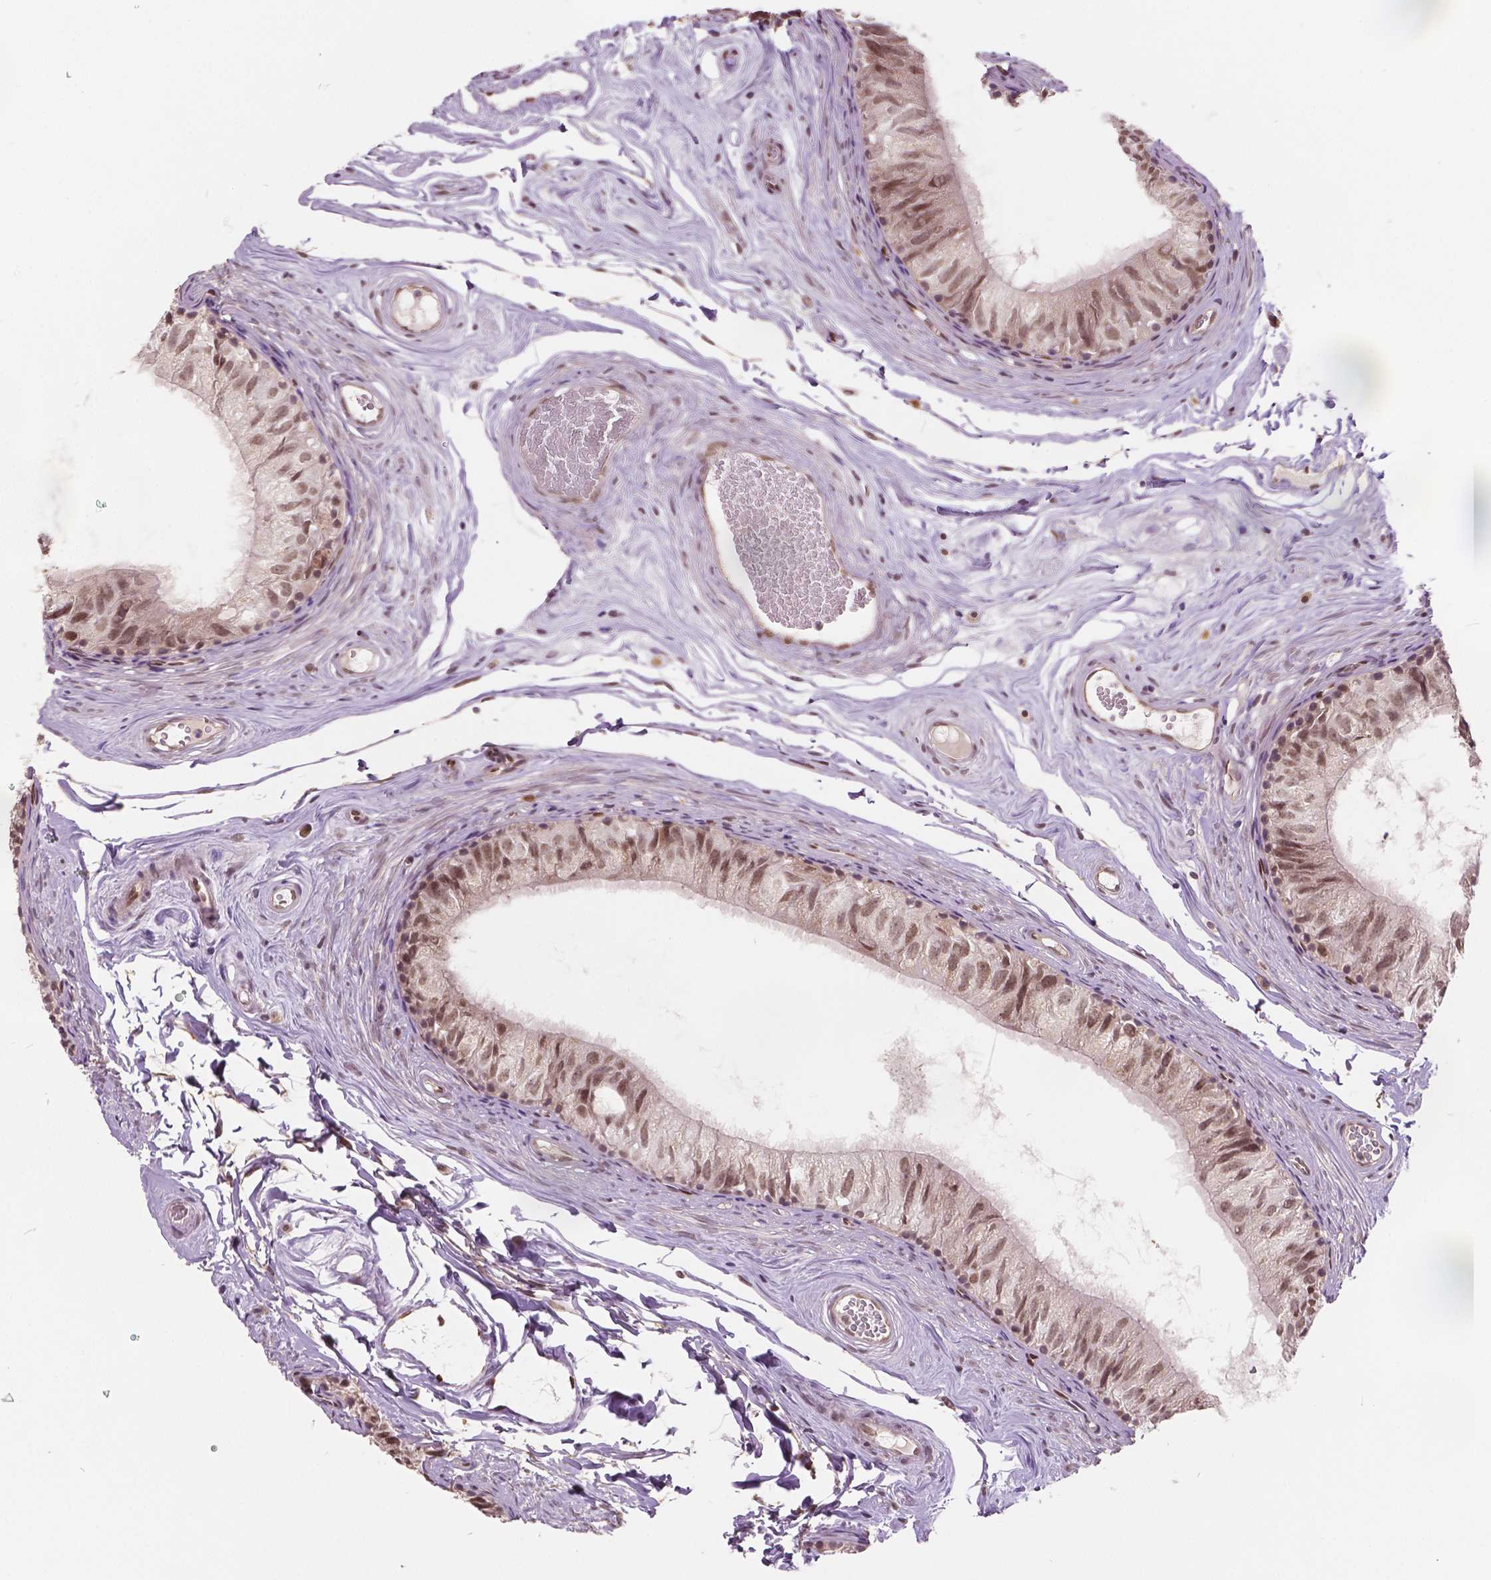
{"staining": {"intensity": "weak", "quantity": "<25%", "location": "nuclear"}, "tissue": "epididymis", "cell_type": "Glandular cells", "image_type": "normal", "snomed": [{"axis": "morphology", "description": "Normal tissue, NOS"}, {"axis": "topography", "description": "Epididymis"}], "caption": "The histopathology image displays no staining of glandular cells in benign epididymis.", "gene": "HMBOX1", "patient": {"sex": "male", "age": 45}}